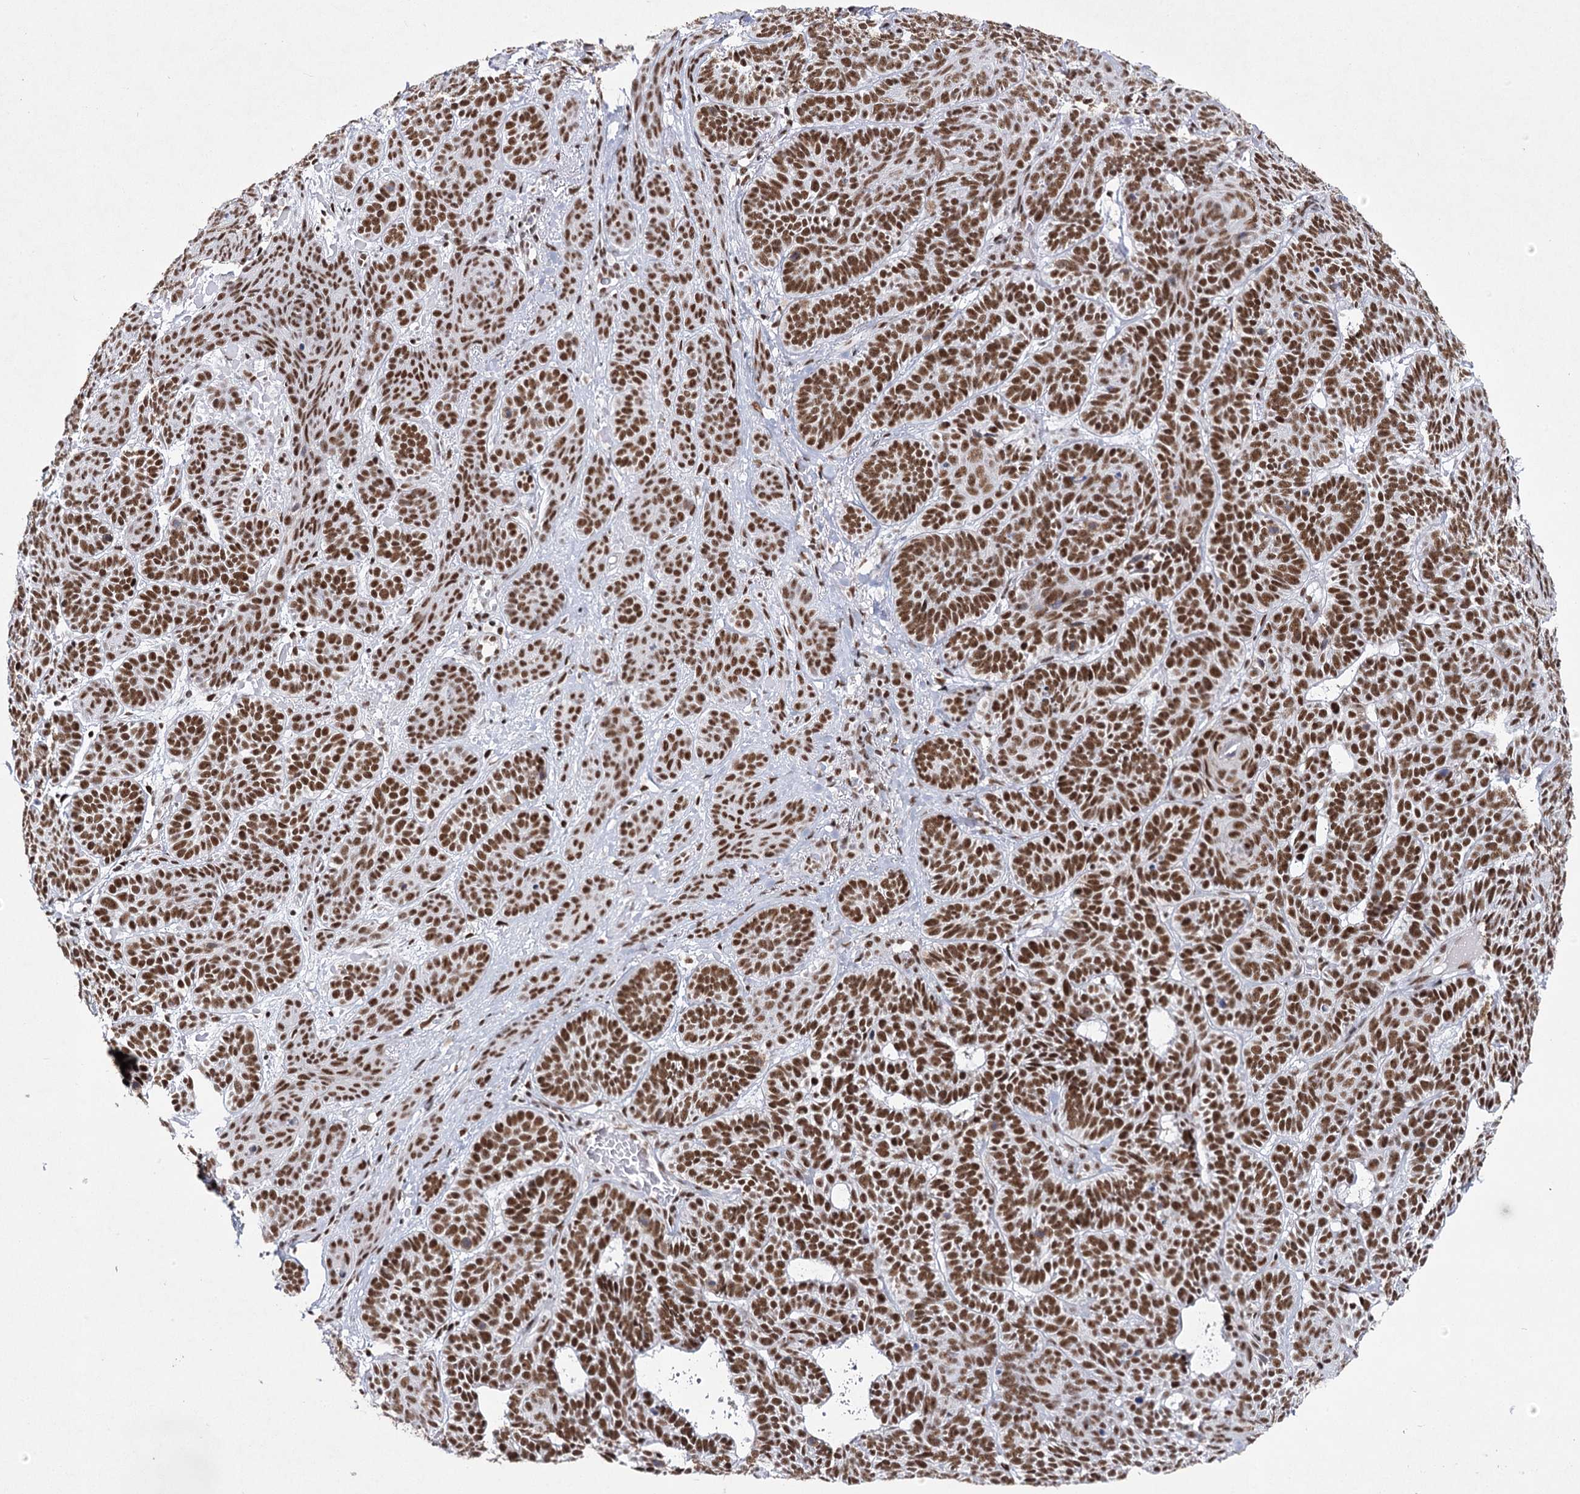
{"staining": {"intensity": "moderate", "quantity": ">75%", "location": "nuclear"}, "tissue": "skin cancer", "cell_type": "Tumor cells", "image_type": "cancer", "snomed": [{"axis": "morphology", "description": "Basal cell carcinoma"}, {"axis": "topography", "description": "Skin"}], "caption": "Immunohistochemical staining of basal cell carcinoma (skin) shows medium levels of moderate nuclear positivity in approximately >75% of tumor cells.", "gene": "SCAF8", "patient": {"sex": "male", "age": 85}}